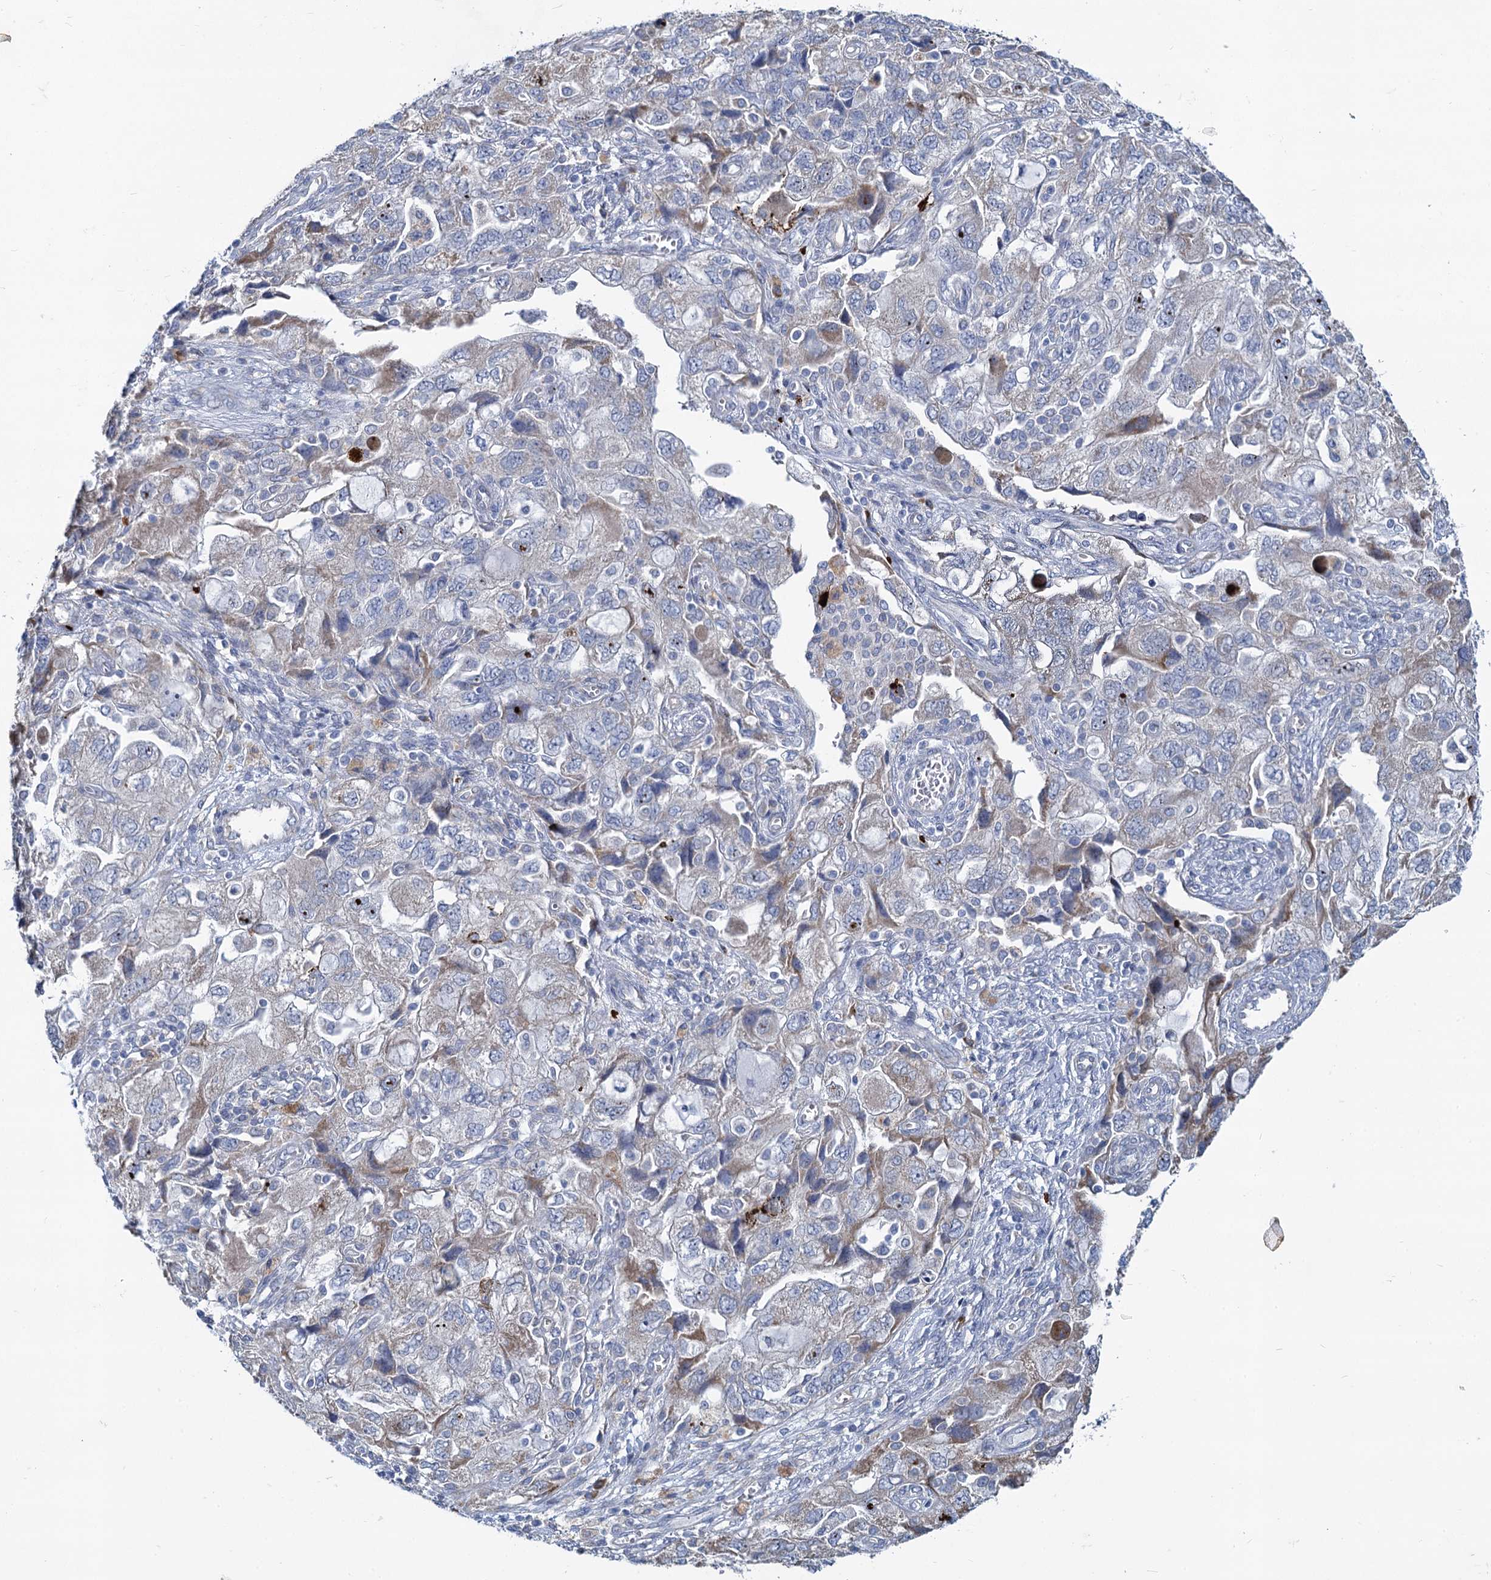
{"staining": {"intensity": "weak", "quantity": "<25%", "location": "cytoplasmic/membranous"}, "tissue": "ovarian cancer", "cell_type": "Tumor cells", "image_type": "cancer", "snomed": [{"axis": "morphology", "description": "Carcinoma, NOS"}, {"axis": "morphology", "description": "Cystadenocarcinoma, serous, NOS"}, {"axis": "topography", "description": "Ovary"}], "caption": "The photomicrograph shows no significant staining in tumor cells of ovarian cancer.", "gene": "PRSS35", "patient": {"sex": "female", "age": 69}}